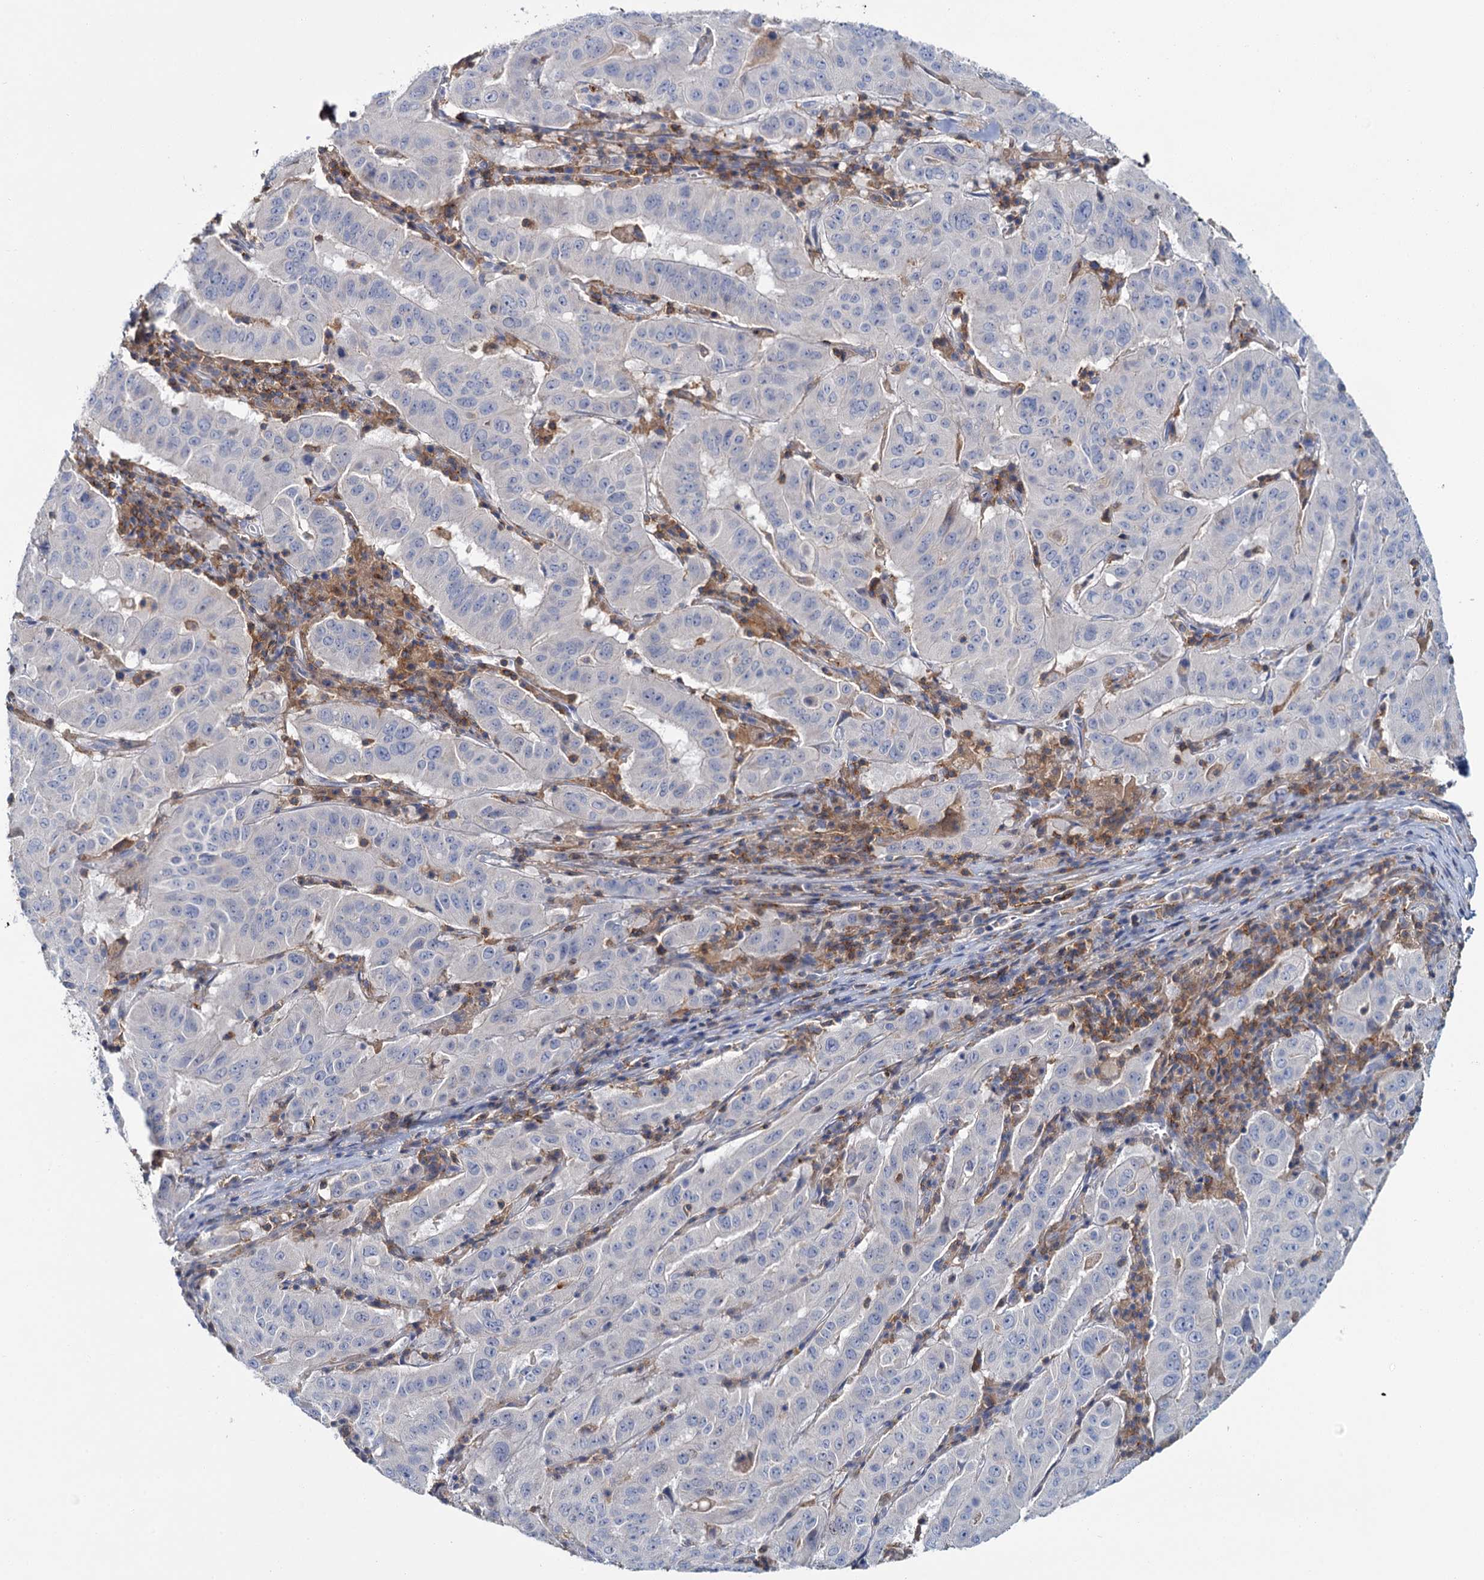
{"staining": {"intensity": "negative", "quantity": "none", "location": "none"}, "tissue": "pancreatic cancer", "cell_type": "Tumor cells", "image_type": "cancer", "snomed": [{"axis": "morphology", "description": "Adenocarcinoma, NOS"}, {"axis": "topography", "description": "Pancreas"}], "caption": "Tumor cells show no significant expression in pancreatic adenocarcinoma.", "gene": "FGFR2", "patient": {"sex": "male", "age": 63}}